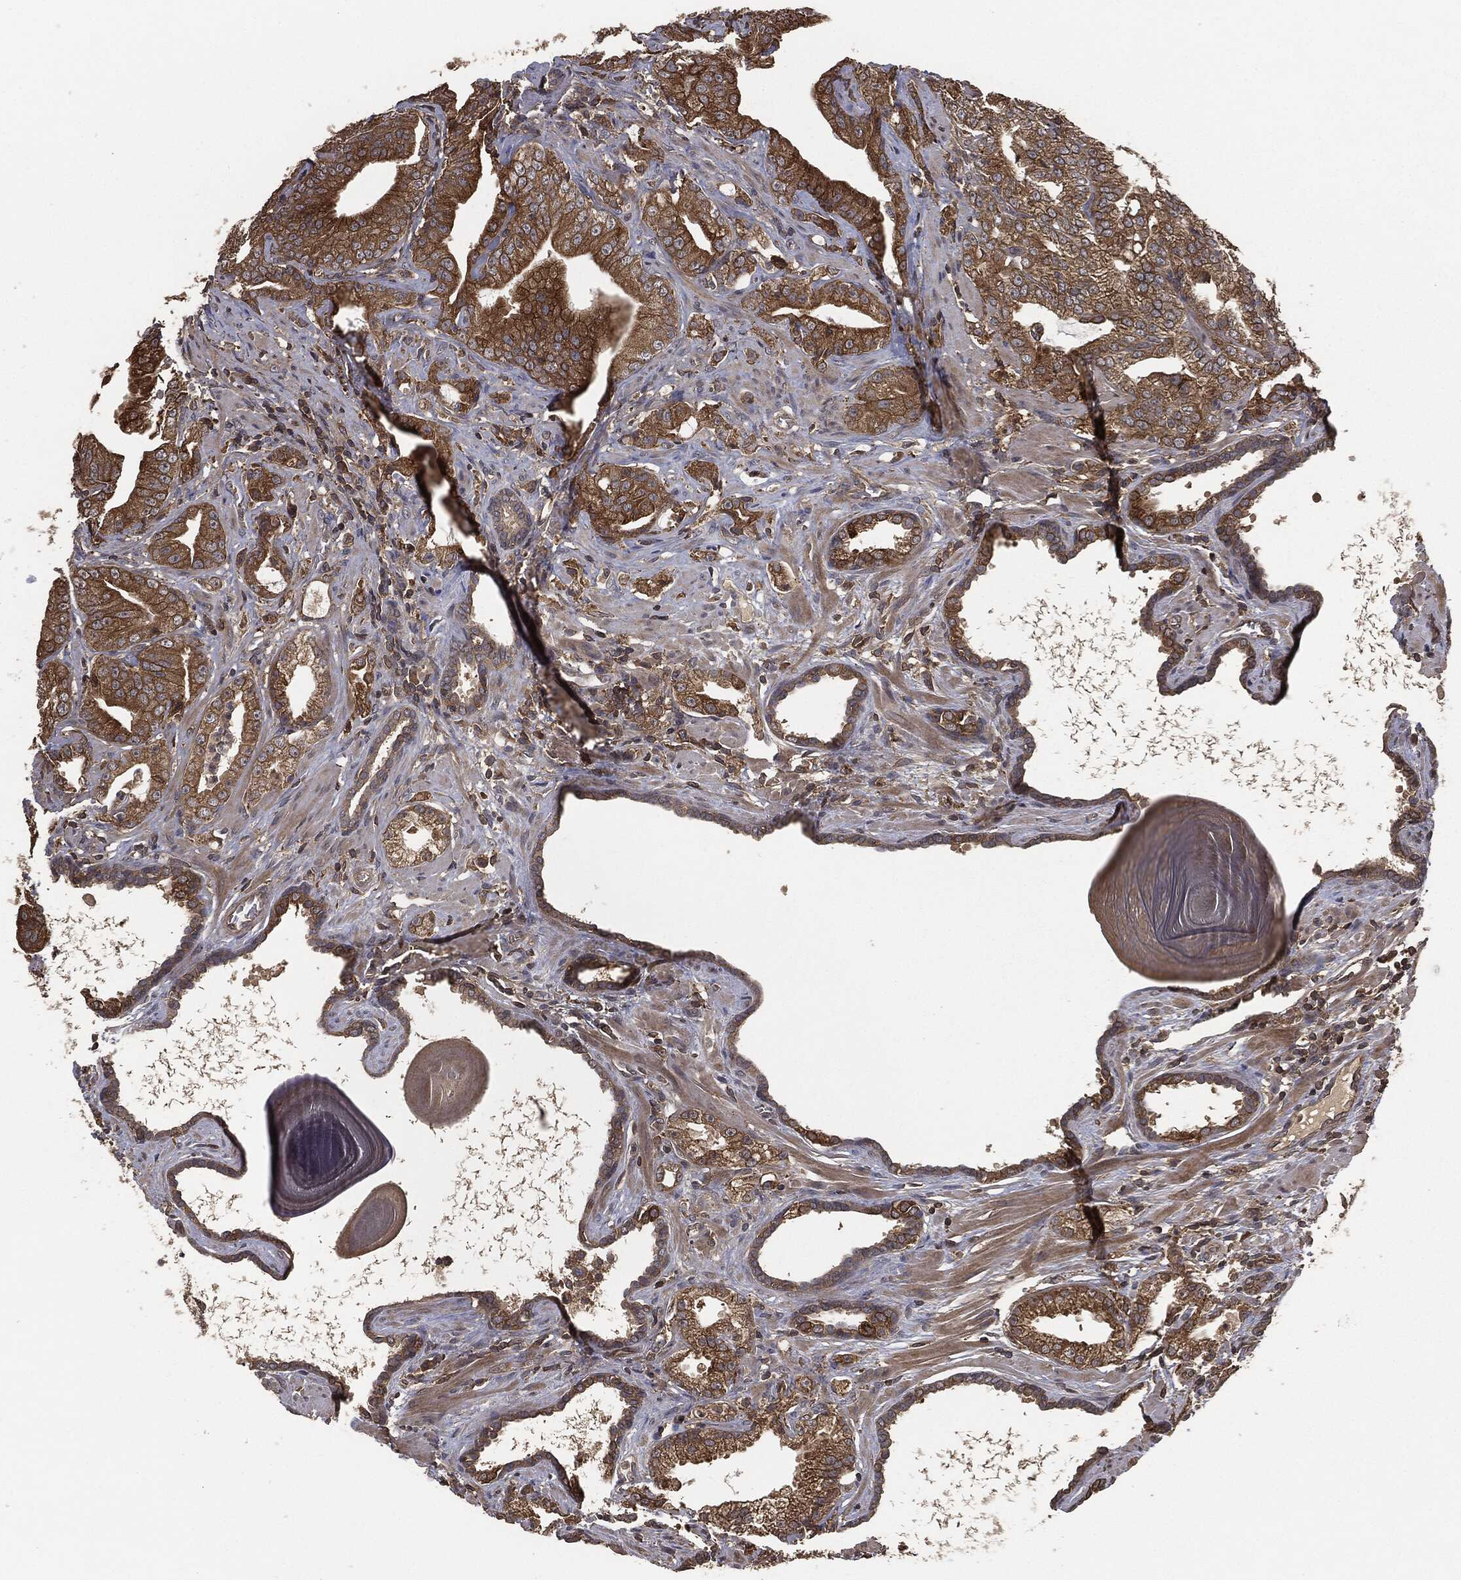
{"staining": {"intensity": "strong", "quantity": "25%-75%", "location": "cytoplasmic/membranous"}, "tissue": "prostate cancer", "cell_type": "Tumor cells", "image_type": "cancer", "snomed": [{"axis": "morphology", "description": "Adenocarcinoma, Low grade"}, {"axis": "topography", "description": "Prostate"}], "caption": "Immunohistochemistry (DAB) staining of prostate low-grade adenocarcinoma exhibits strong cytoplasmic/membranous protein positivity in about 25%-75% of tumor cells.", "gene": "ERBIN", "patient": {"sex": "male", "age": 62}}